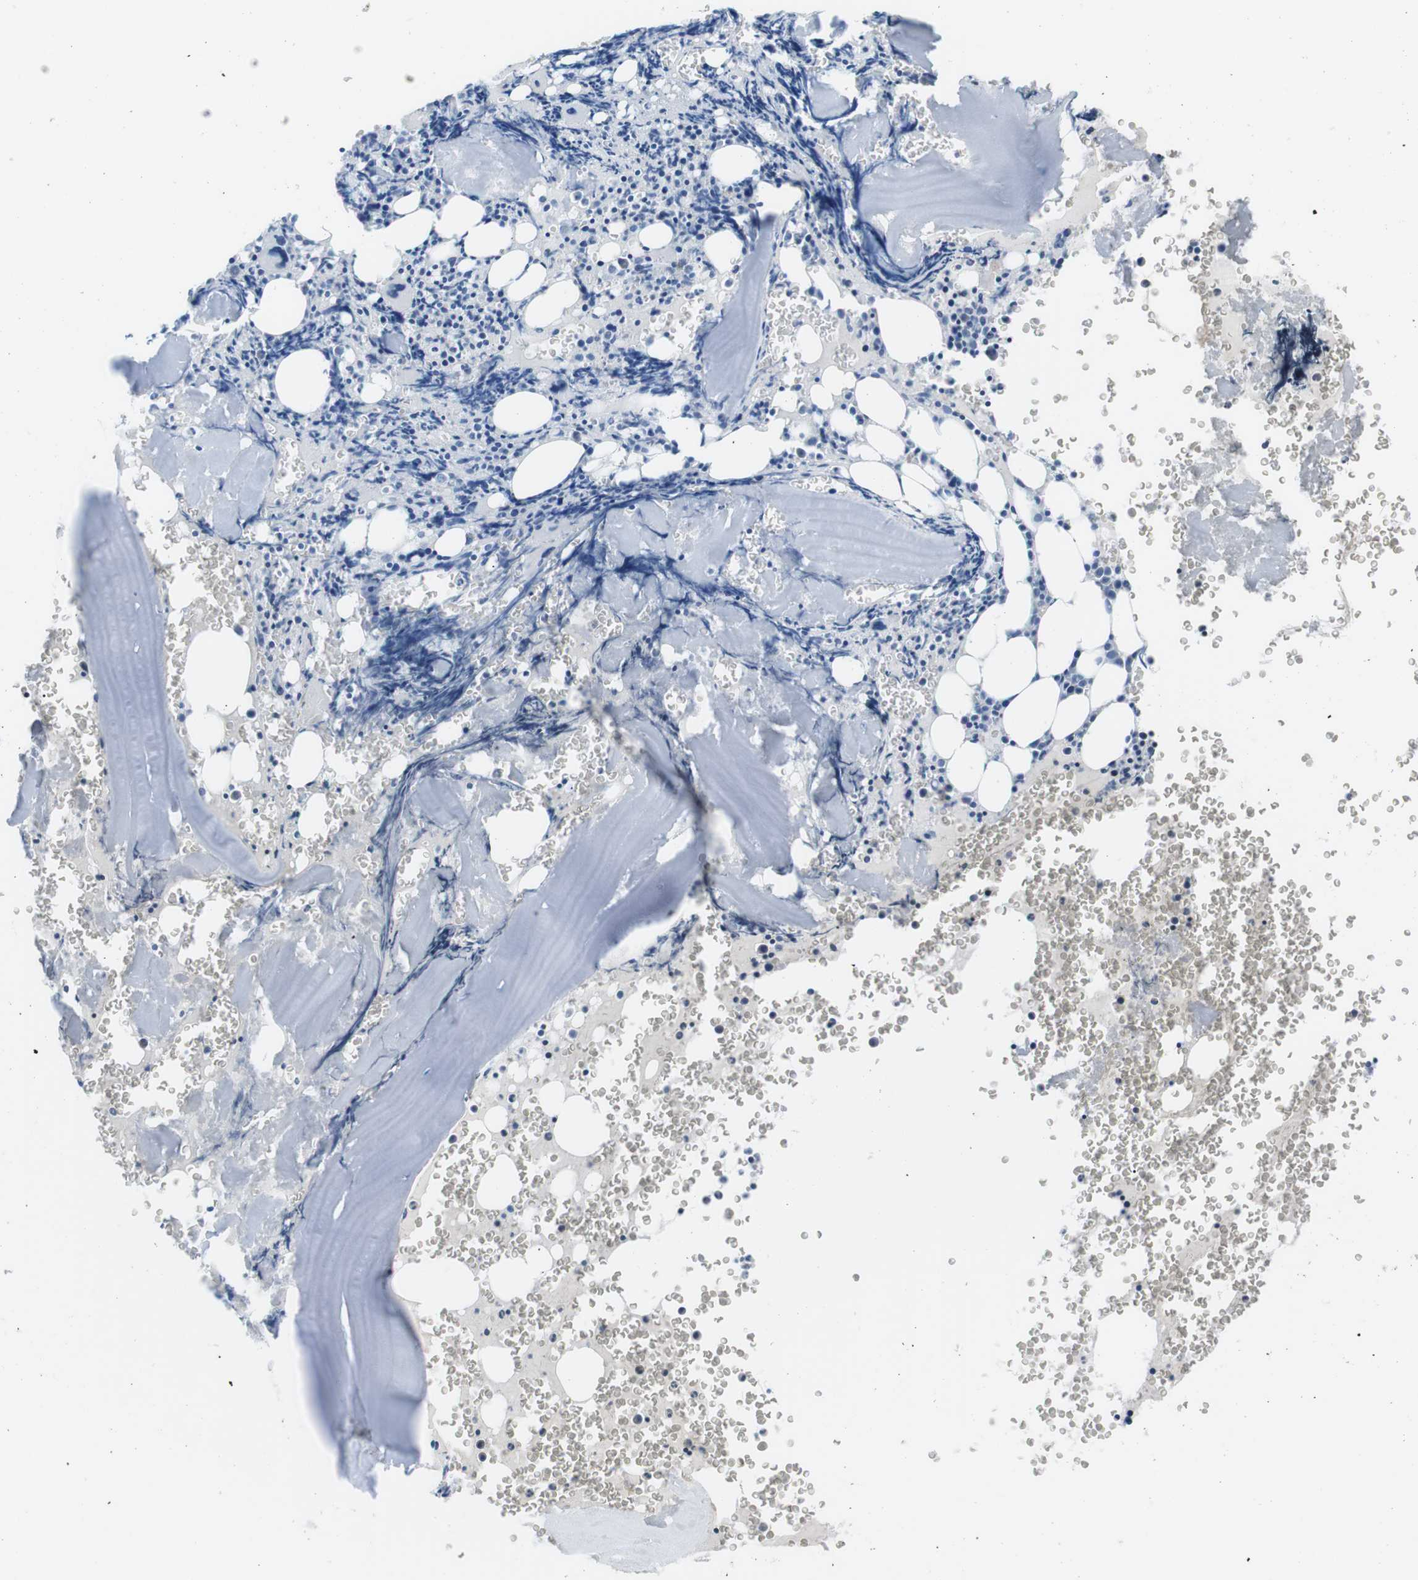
{"staining": {"intensity": "negative", "quantity": "none", "location": "none"}, "tissue": "bone marrow", "cell_type": "Hematopoietic cells", "image_type": "normal", "snomed": [{"axis": "morphology", "description": "Normal tissue, NOS"}, {"axis": "morphology", "description": "Inflammation, NOS"}, {"axis": "topography", "description": "Bone marrow"}], "caption": "The image demonstrates no significant staining in hematopoietic cells of bone marrow.", "gene": "MUC2", "patient": {"sex": "male", "age": 37}}